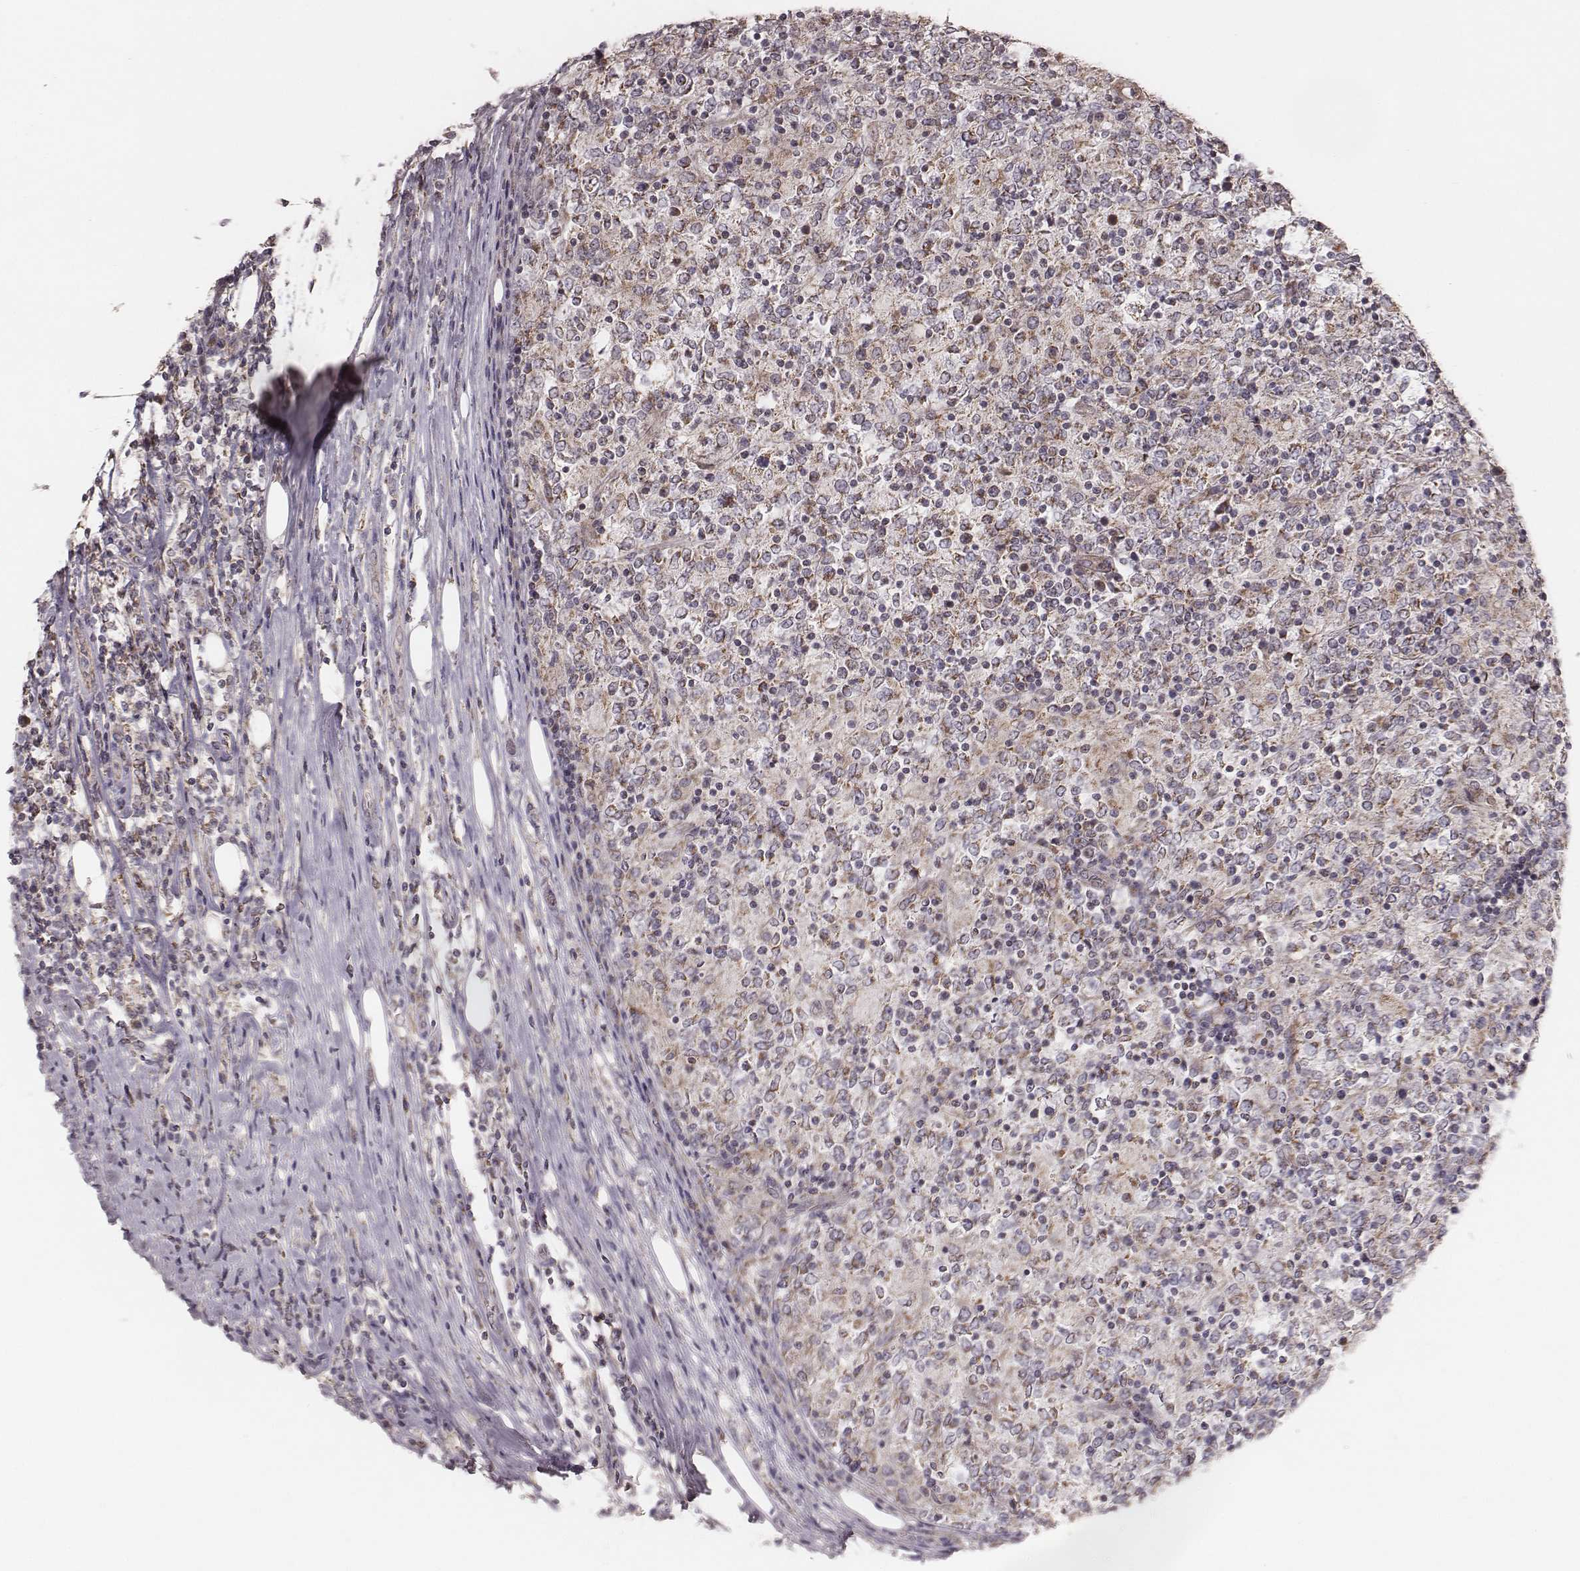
{"staining": {"intensity": "weak", "quantity": "<25%", "location": "cytoplasmic/membranous"}, "tissue": "lymphoma", "cell_type": "Tumor cells", "image_type": "cancer", "snomed": [{"axis": "morphology", "description": "Malignant lymphoma, non-Hodgkin's type, High grade"}, {"axis": "topography", "description": "Lymph node"}], "caption": "Malignant lymphoma, non-Hodgkin's type (high-grade) was stained to show a protein in brown. There is no significant staining in tumor cells. The staining is performed using DAB (3,3'-diaminobenzidine) brown chromogen with nuclei counter-stained in using hematoxylin.", "gene": "MRPS27", "patient": {"sex": "female", "age": 84}}